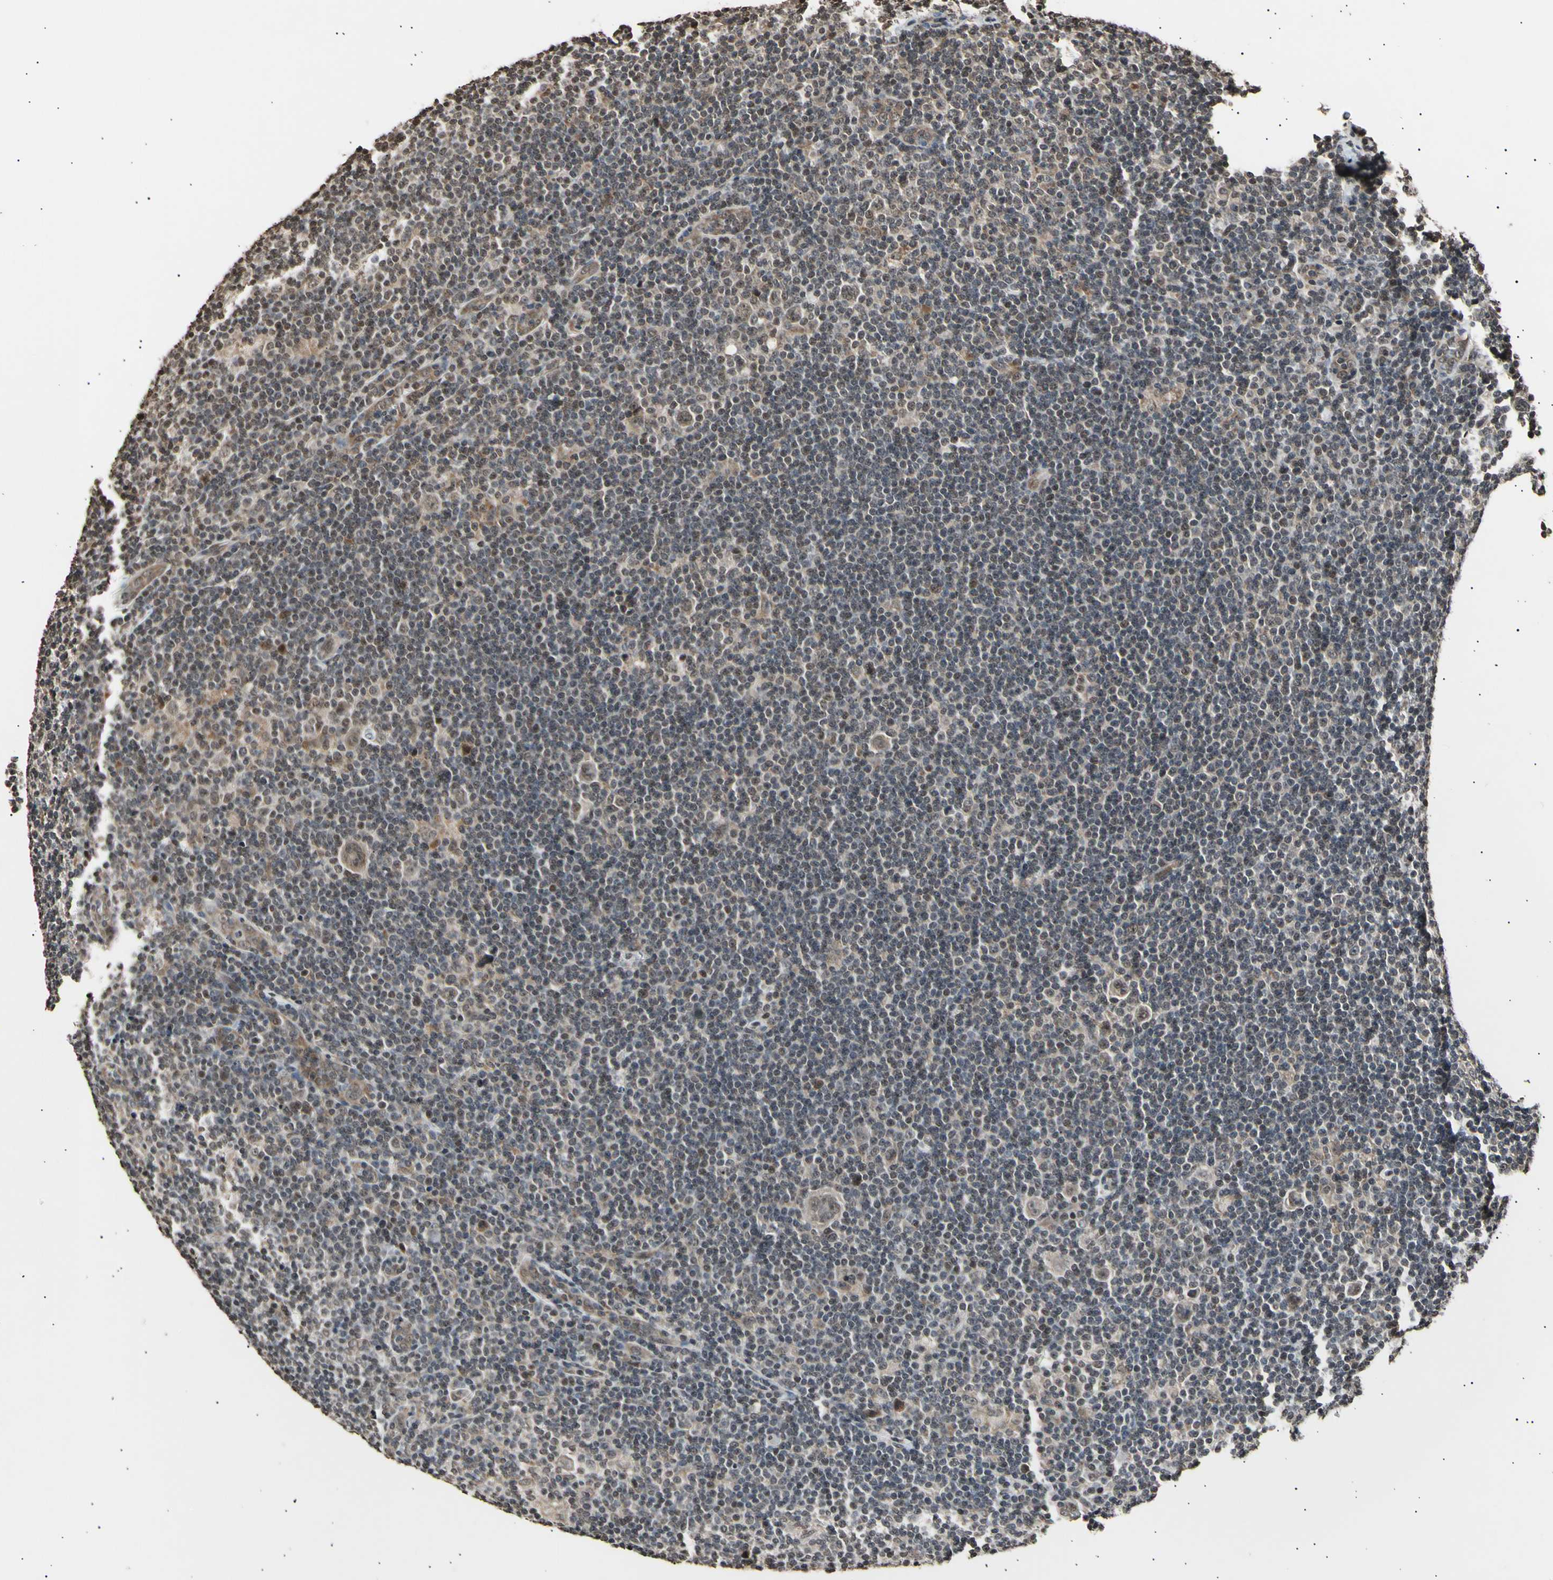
{"staining": {"intensity": "weak", "quantity": ">75%", "location": "cytoplasmic/membranous,nuclear"}, "tissue": "lymphoma", "cell_type": "Tumor cells", "image_type": "cancer", "snomed": [{"axis": "morphology", "description": "Hodgkin's disease, NOS"}, {"axis": "topography", "description": "Lymph node"}], "caption": "Hodgkin's disease stained with DAB (3,3'-diaminobenzidine) immunohistochemistry (IHC) shows low levels of weak cytoplasmic/membranous and nuclear positivity in about >75% of tumor cells.", "gene": "ANAPC7", "patient": {"sex": "female", "age": 57}}